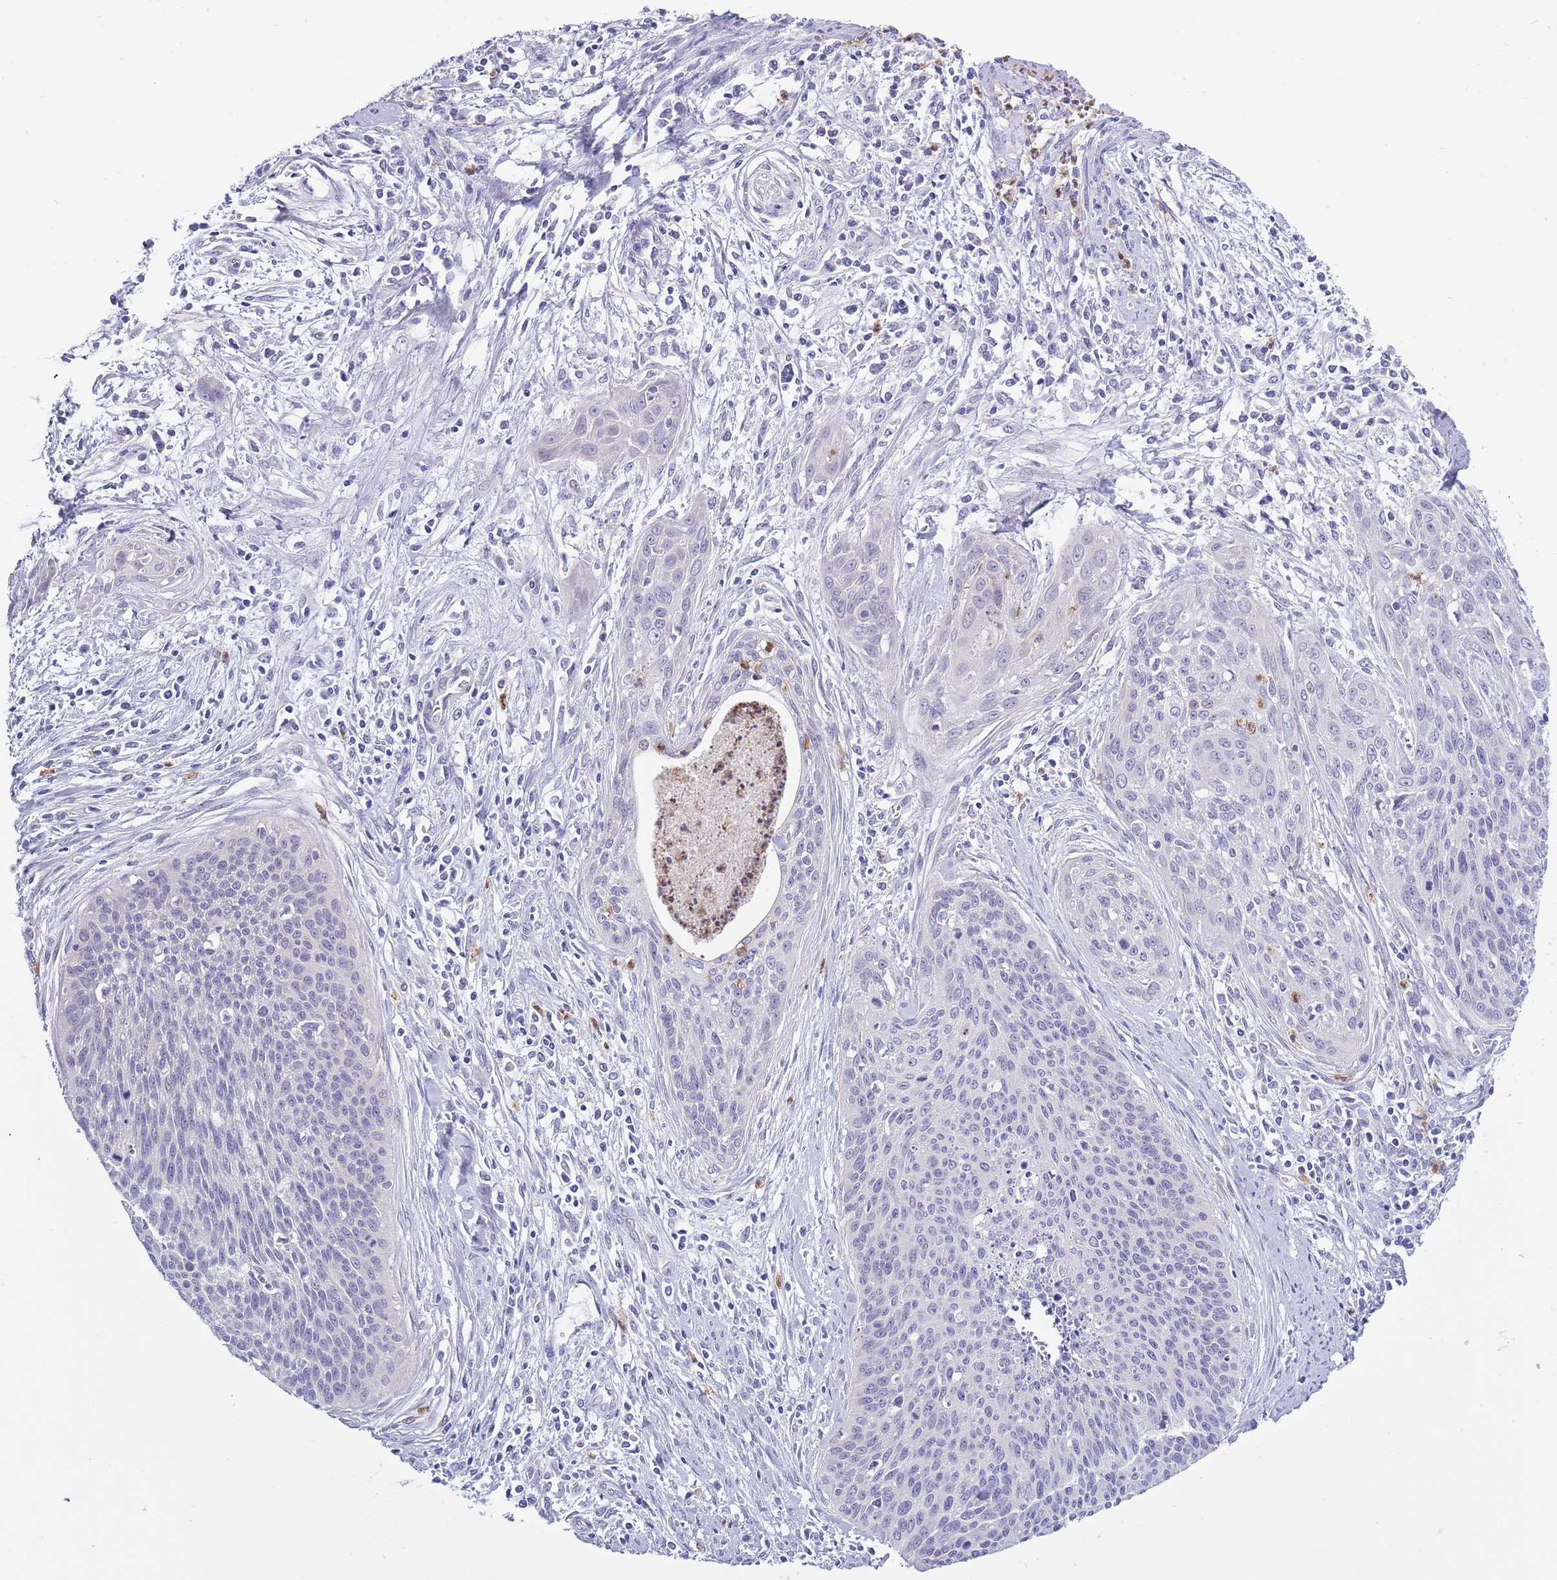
{"staining": {"intensity": "negative", "quantity": "none", "location": "none"}, "tissue": "cervical cancer", "cell_type": "Tumor cells", "image_type": "cancer", "snomed": [{"axis": "morphology", "description": "Squamous cell carcinoma, NOS"}, {"axis": "topography", "description": "Cervix"}], "caption": "Micrograph shows no protein positivity in tumor cells of cervical cancer (squamous cell carcinoma) tissue.", "gene": "ZFP2", "patient": {"sex": "female", "age": 55}}